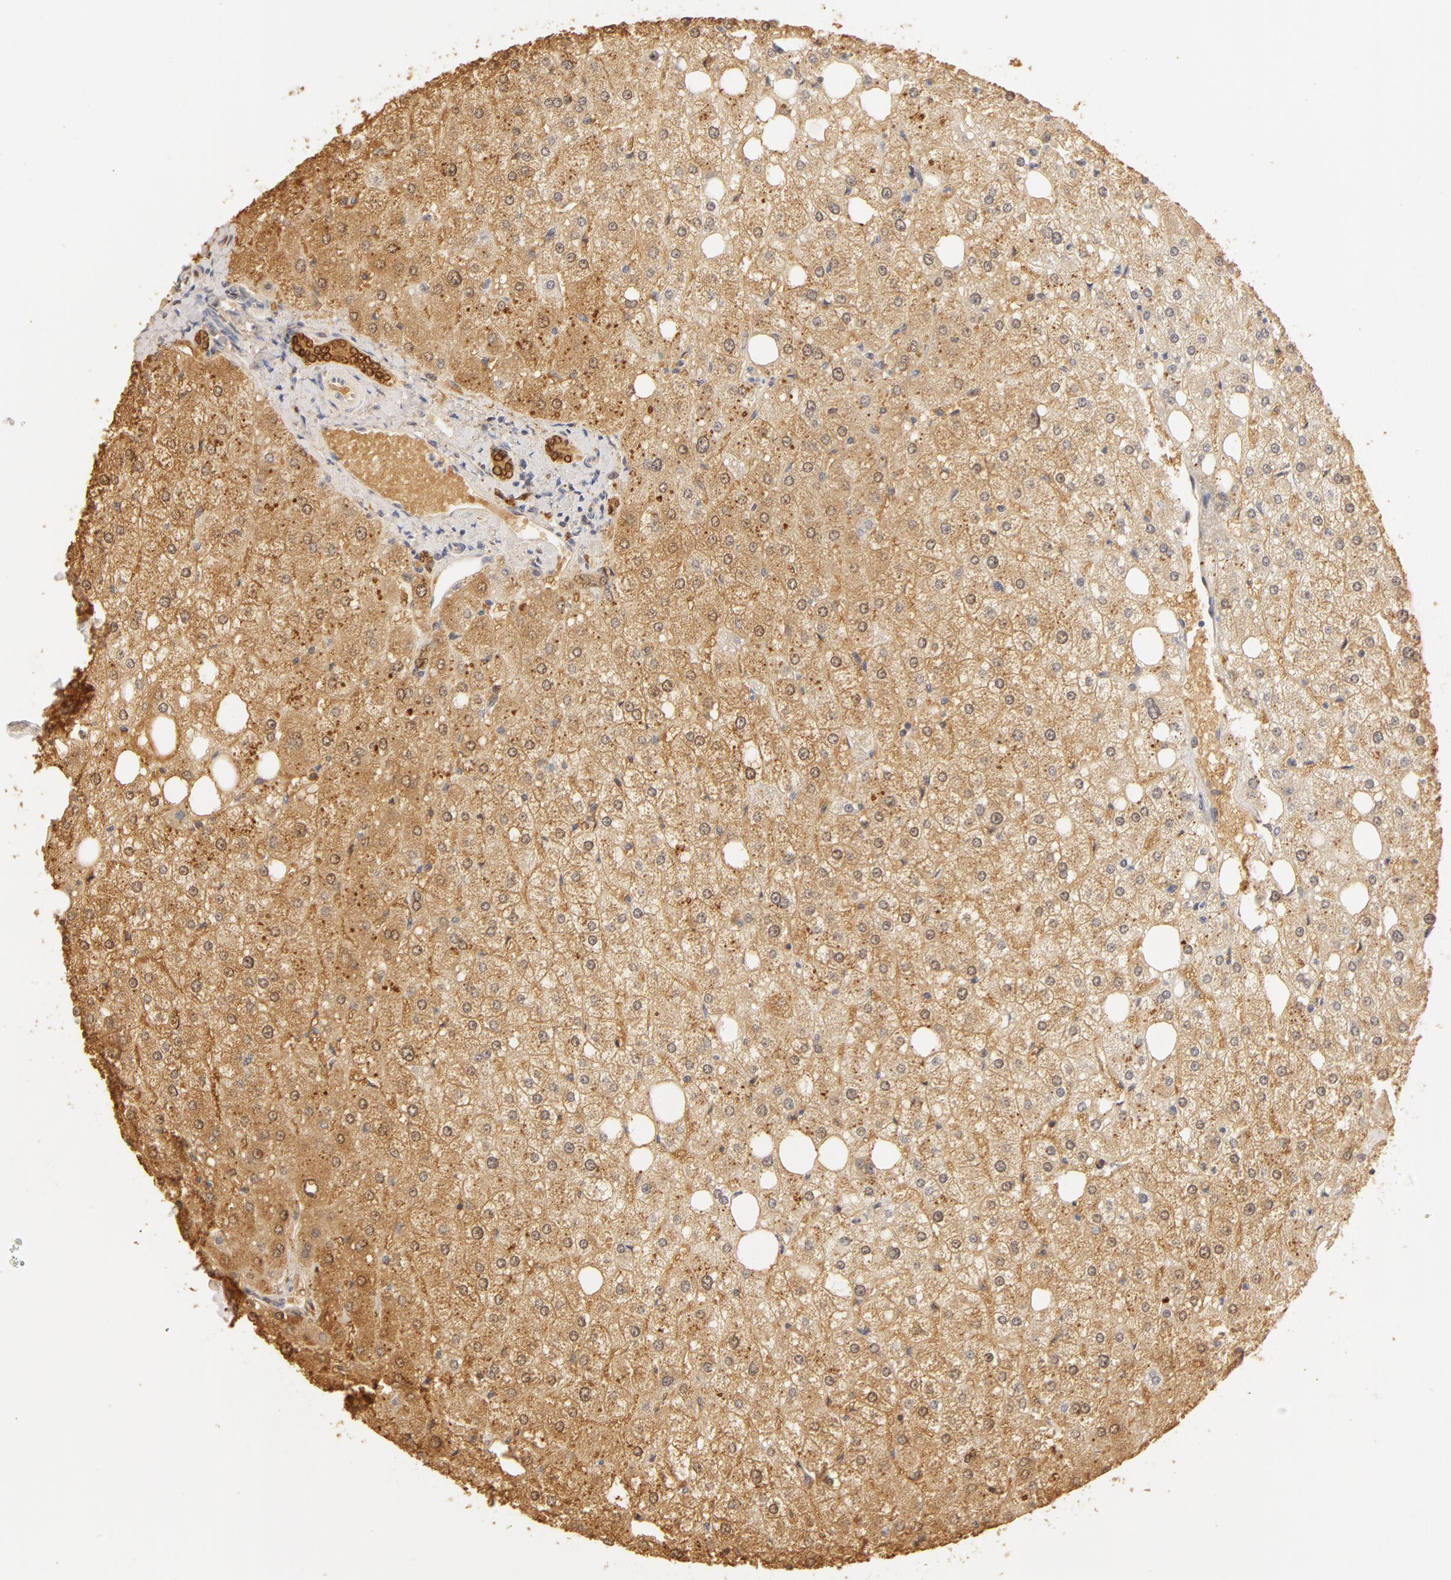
{"staining": {"intensity": "moderate", "quantity": ">75%", "location": "cytoplasmic/membranous,nuclear"}, "tissue": "liver", "cell_type": "Cholangiocytes", "image_type": "normal", "snomed": [{"axis": "morphology", "description": "Normal tissue, NOS"}, {"axis": "topography", "description": "Liver"}], "caption": "This image shows immunohistochemistry staining of normal human liver, with medium moderate cytoplasmic/membranous,nuclear positivity in about >75% of cholangiocytes.", "gene": "CA2", "patient": {"sex": "male", "age": 35}}